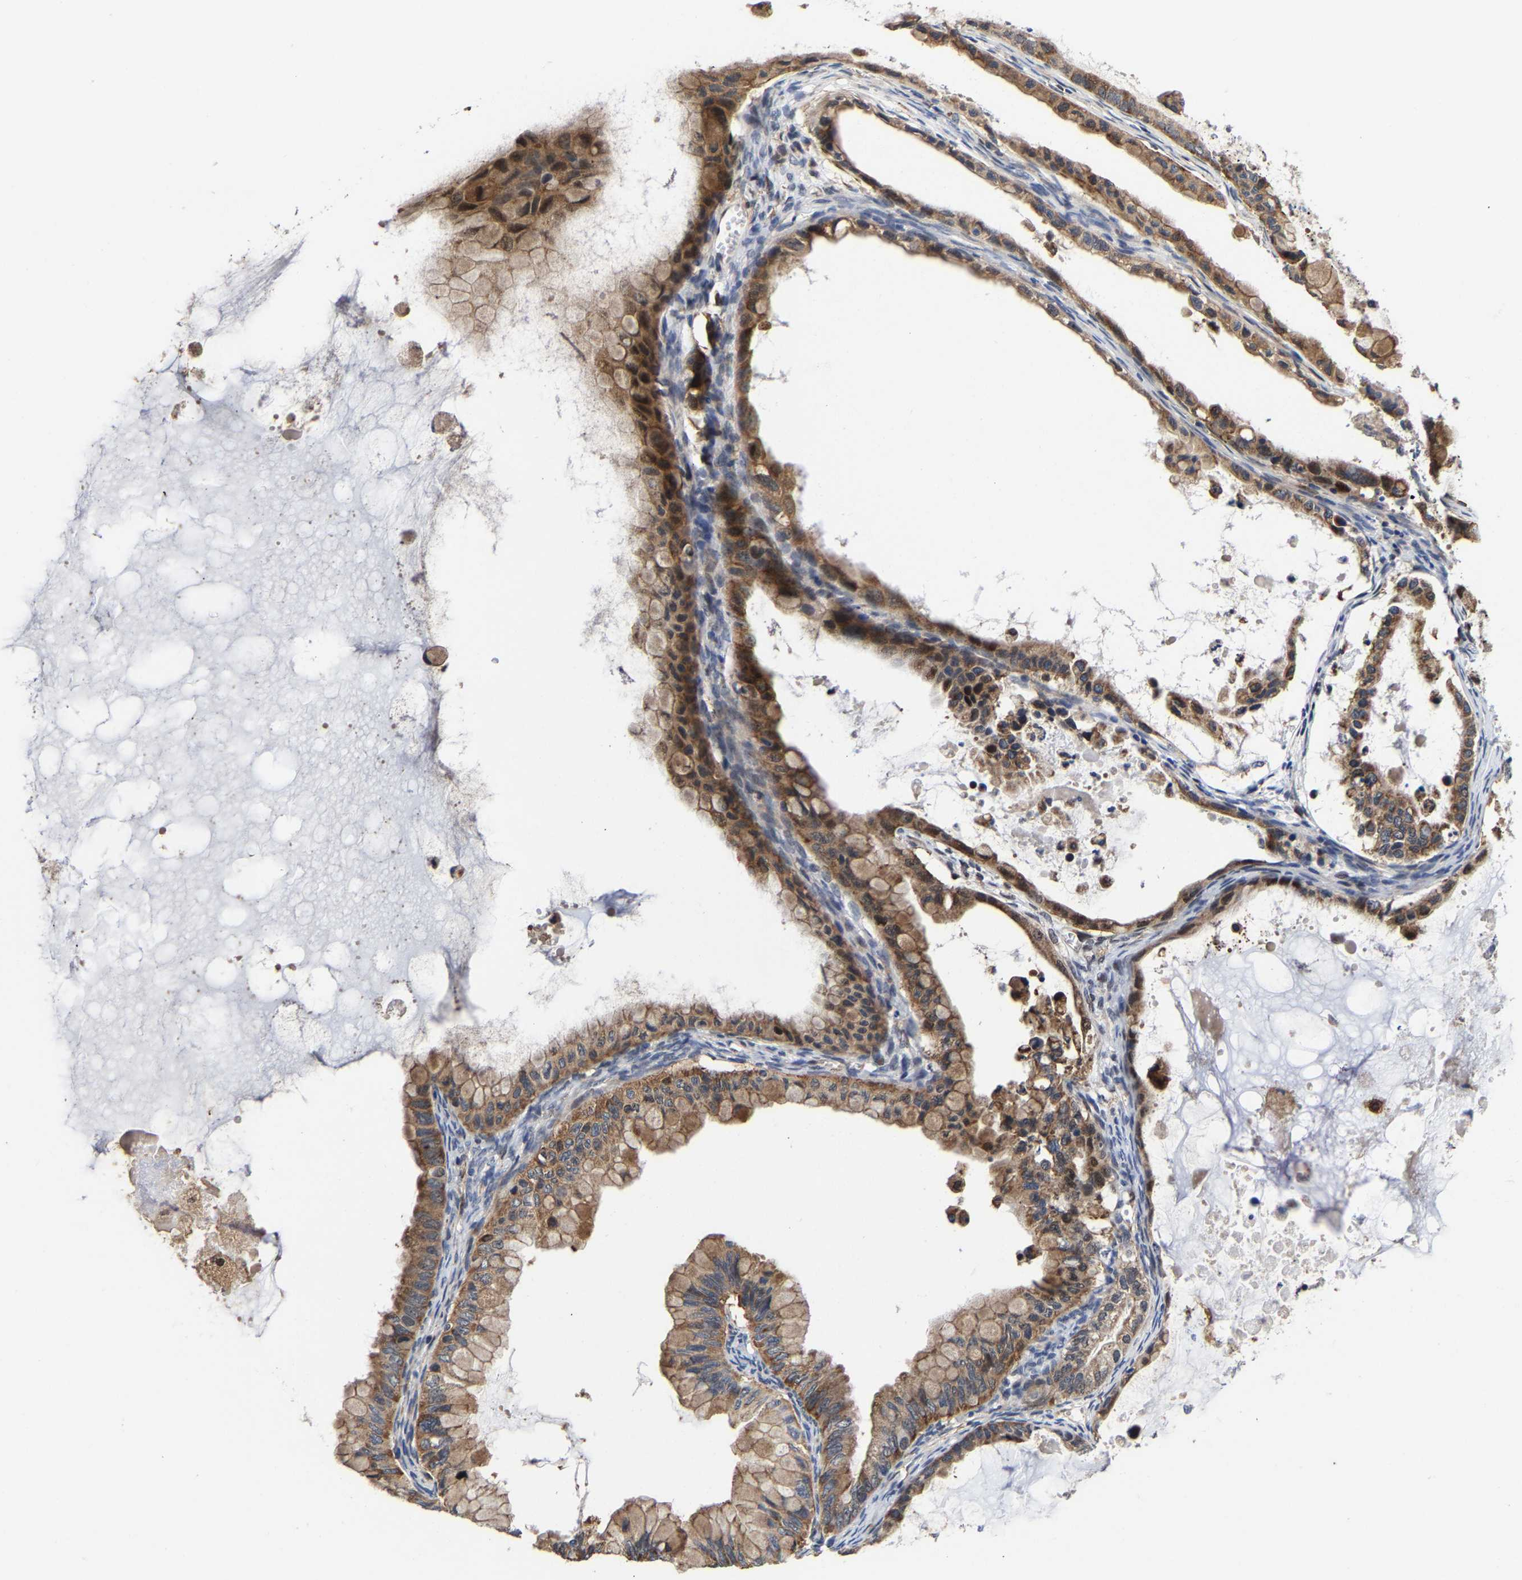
{"staining": {"intensity": "moderate", "quantity": ">75%", "location": "cytoplasmic/membranous"}, "tissue": "ovarian cancer", "cell_type": "Tumor cells", "image_type": "cancer", "snomed": [{"axis": "morphology", "description": "Cystadenocarcinoma, mucinous, NOS"}, {"axis": "topography", "description": "Ovary"}], "caption": "Ovarian cancer tissue displays moderate cytoplasmic/membranous positivity in about >75% of tumor cells, visualized by immunohistochemistry.", "gene": "PFKFB3", "patient": {"sex": "female", "age": 80}}